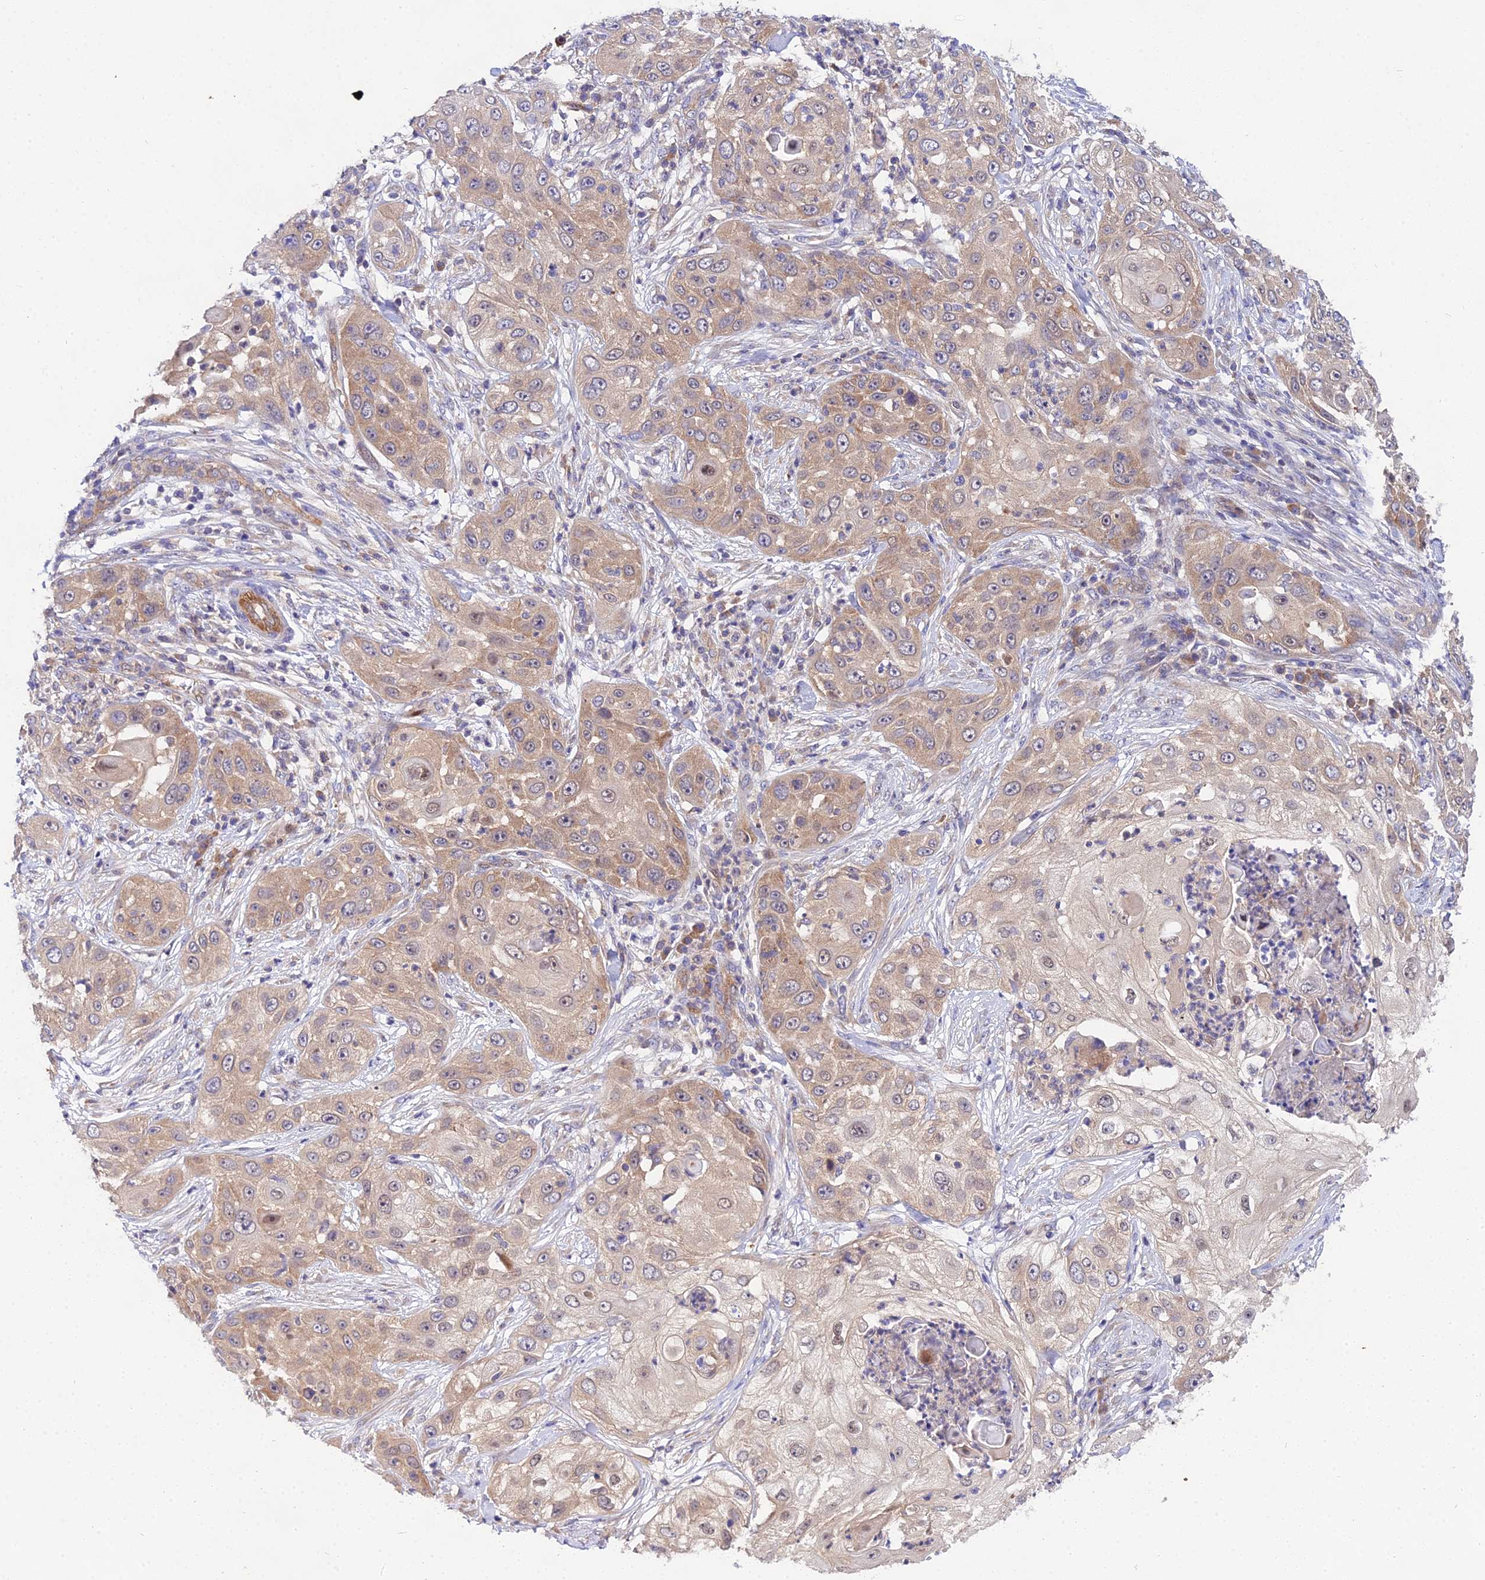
{"staining": {"intensity": "weak", "quantity": ">75%", "location": "cytoplasmic/membranous"}, "tissue": "skin cancer", "cell_type": "Tumor cells", "image_type": "cancer", "snomed": [{"axis": "morphology", "description": "Squamous cell carcinoma, NOS"}, {"axis": "topography", "description": "Skin"}], "caption": "Protein expression analysis of human skin cancer reveals weak cytoplasmic/membranous expression in approximately >75% of tumor cells.", "gene": "PPP2R2C", "patient": {"sex": "female", "age": 44}}